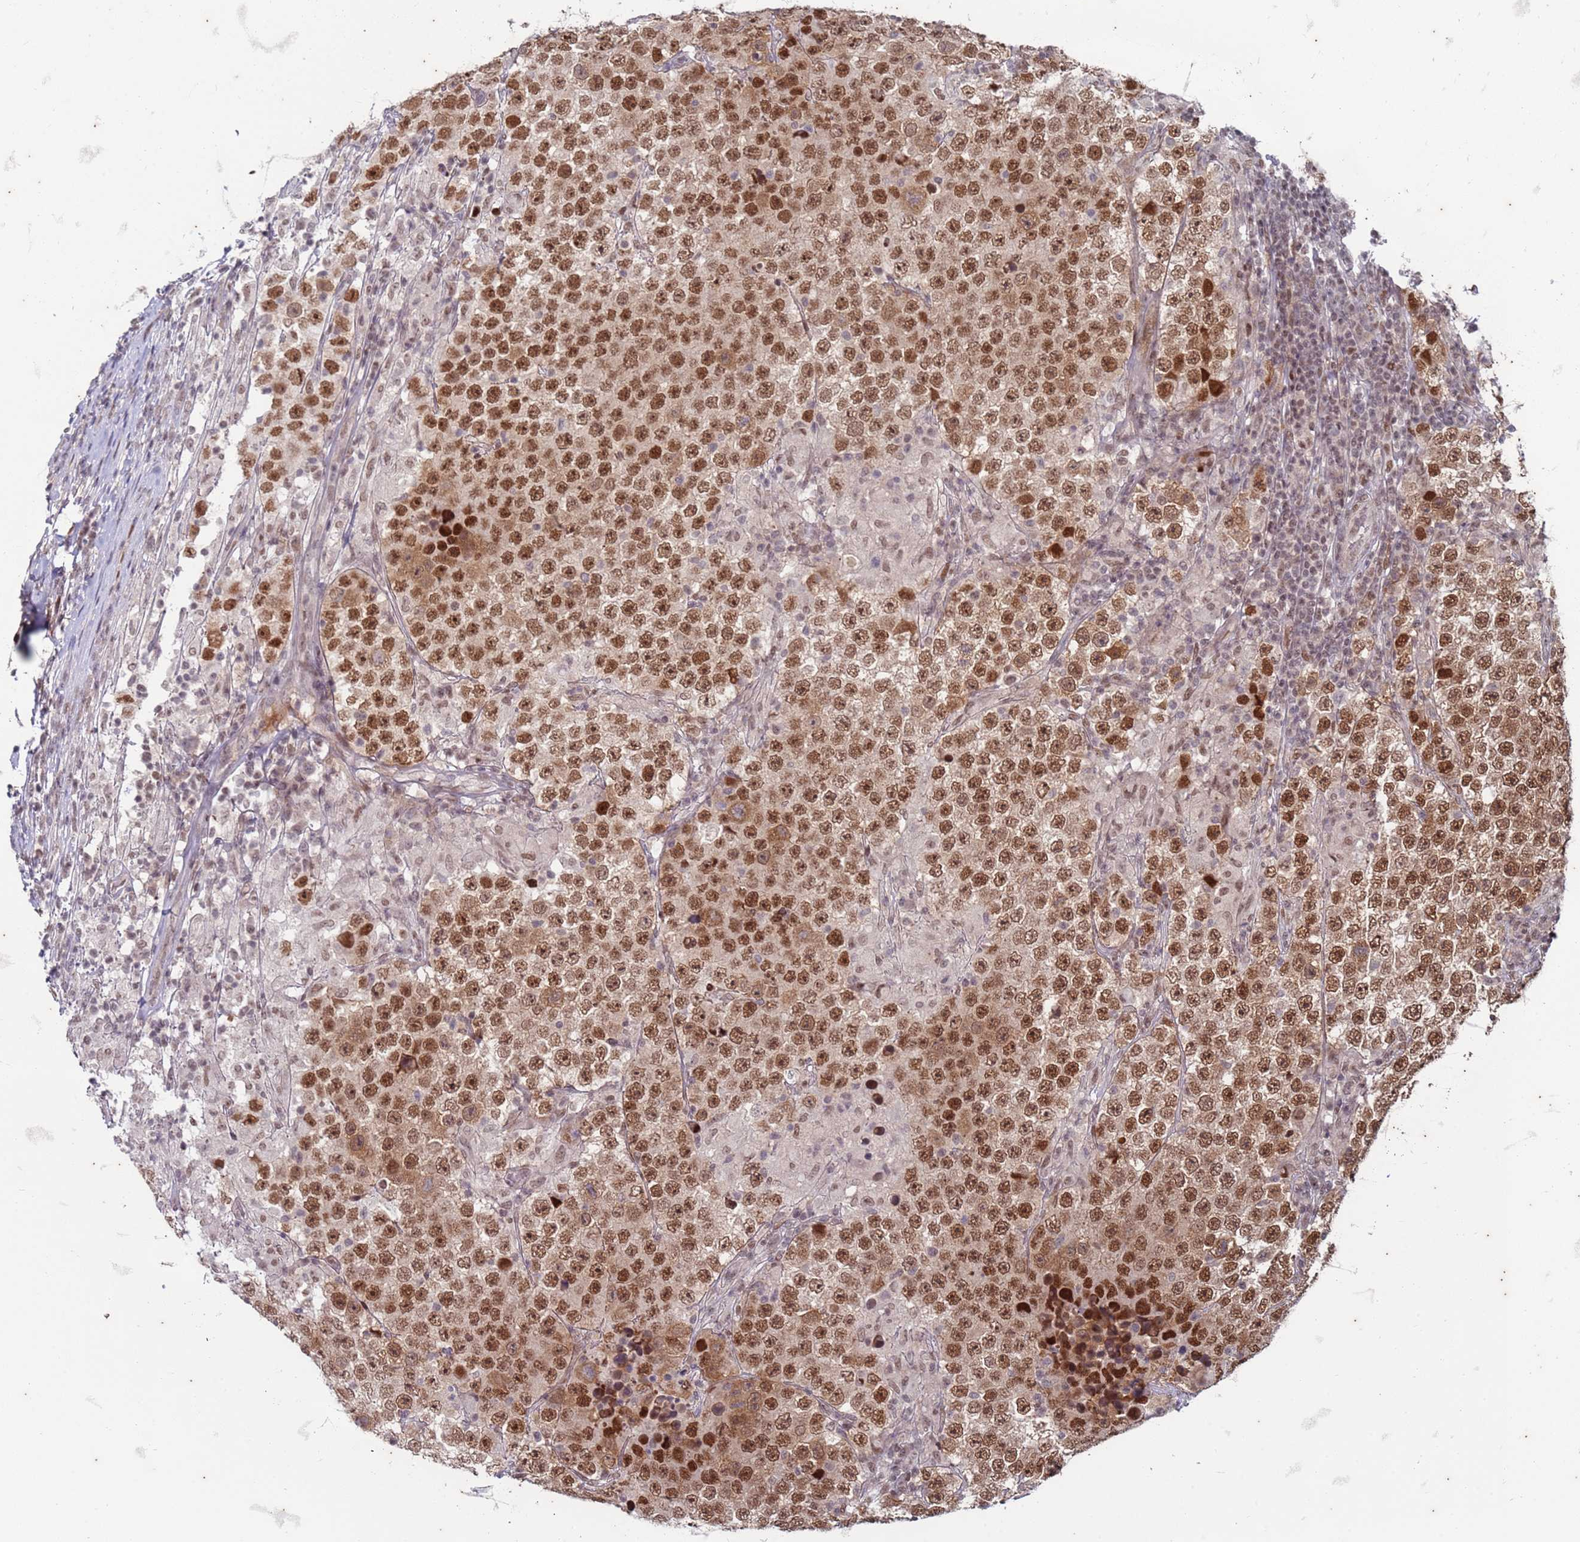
{"staining": {"intensity": "moderate", "quantity": ">75%", "location": "nuclear"}, "tissue": "testis cancer", "cell_type": "Tumor cells", "image_type": "cancer", "snomed": [{"axis": "morphology", "description": "Normal tissue, NOS"}, {"axis": "morphology", "description": "Urothelial carcinoma, High grade"}, {"axis": "morphology", "description": "Seminoma, NOS"}, {"axis": "morphology", "description": "Carcinoma, Embryonal, NOS"}, {"axis": "topography", "description": "Urinary bladder"}, {"axis": "topography", "description": "Testis"}], "caption": "A micrograph showing moderate nuclear staining in approximately >75% of tumor cells in testis cancer, as visualized by brown immunohistochemical staining.", "gene": "TRMT6", "patient": {"sex": "male", "age": 41}}